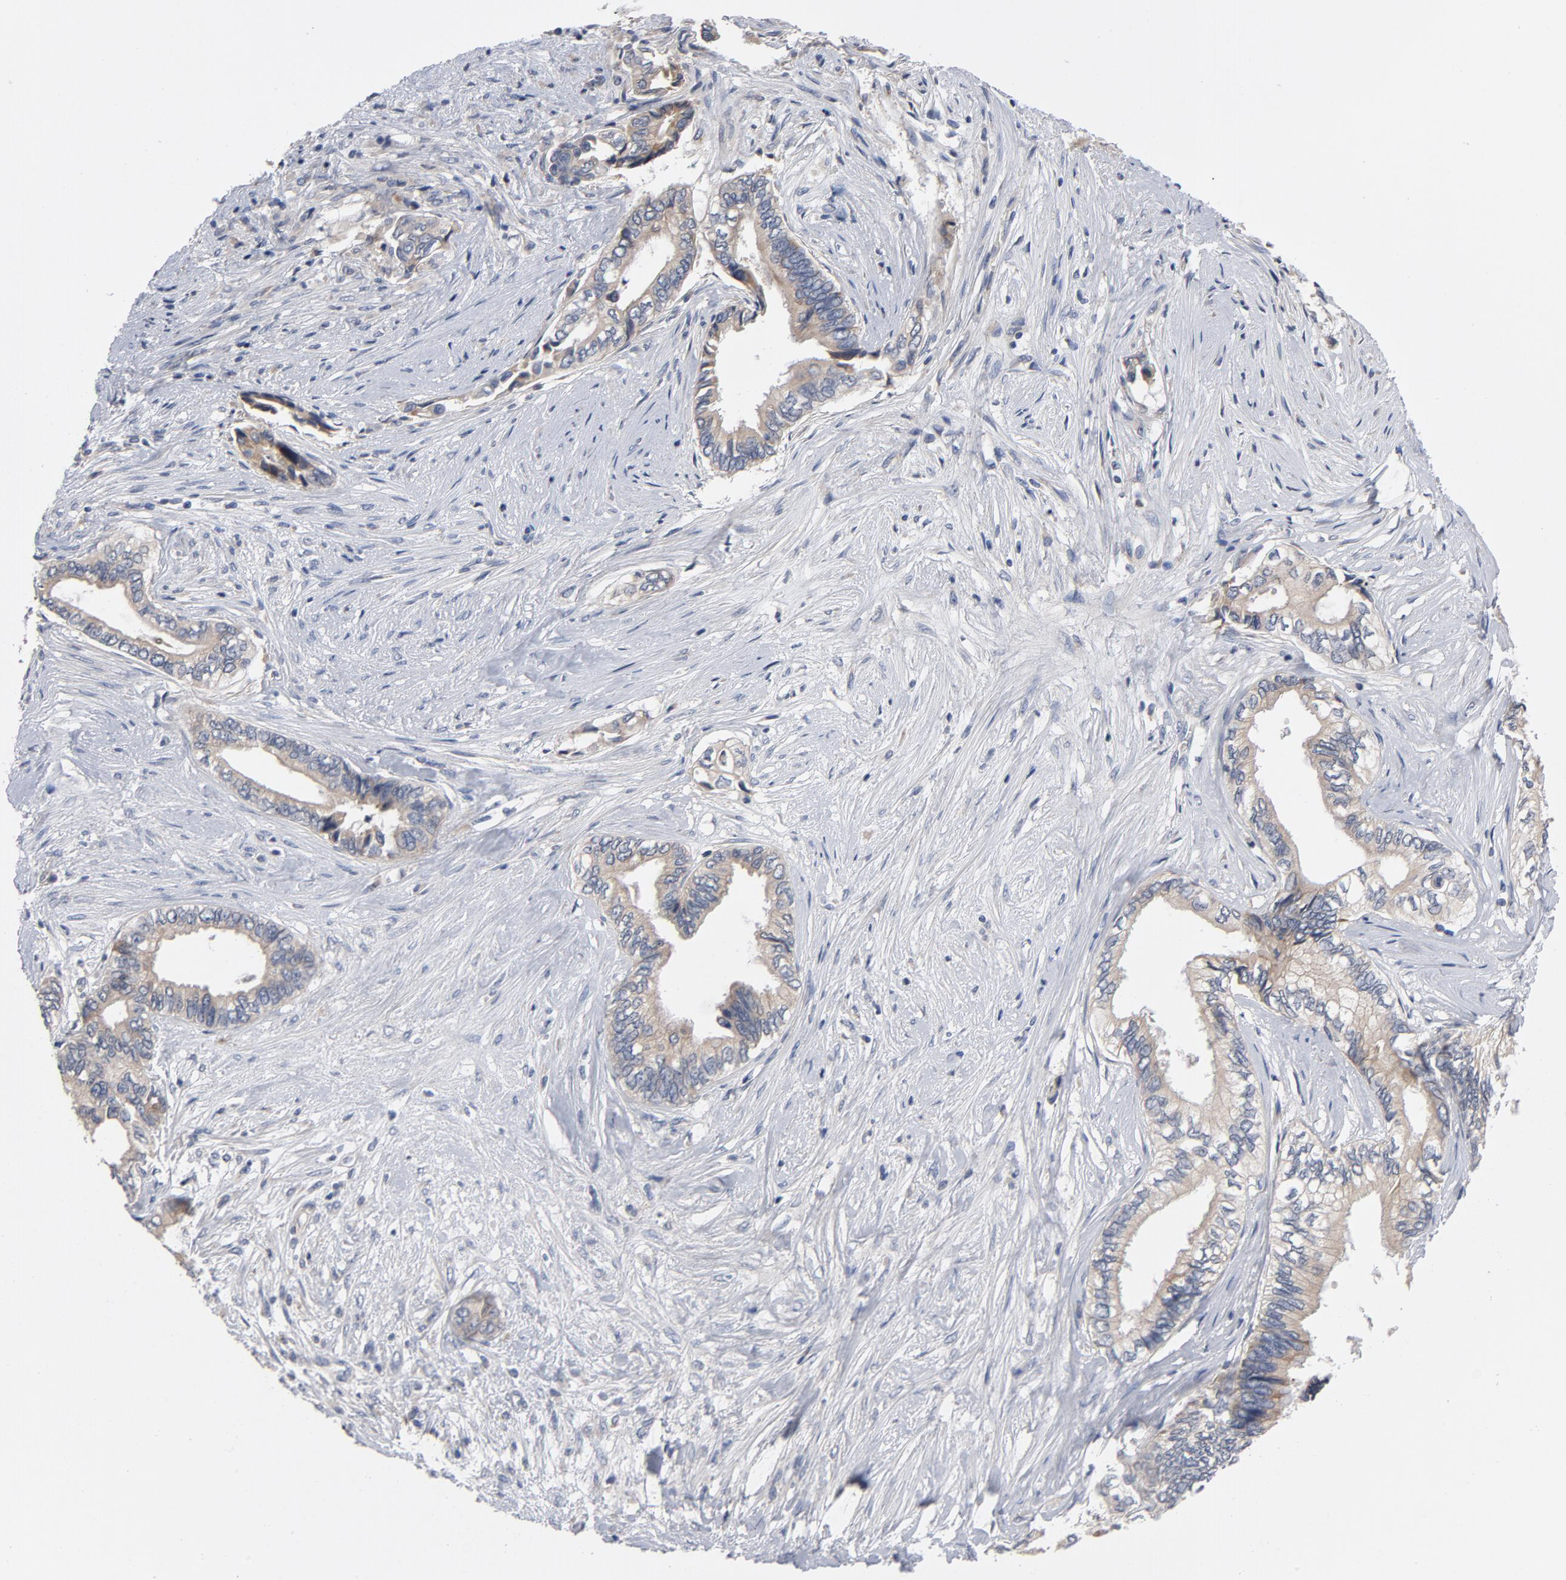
{"staining": {"intensity": "weak", "quantity": ">75%", "location": "cytoplasmic/membranous"}, "tissue": "pancreatic cancer", "cell_type": "Tumor cells", "image_type": "cancer", "snomed": [{"axis": "morphology", "description": "Adenocarcinoma, NOS"}, {"axis": "topography", "description": "Pancreas"}], "caption": "Pancreatic cancer (adenocarcinoma) tissue displays weak cytoplasmic/membranous staining in approximately >75% of tumor cells Immunohistochemistry stains the protein of interest in brown and the nuclei are stained blue.", "gene": "CCDC134", "patient": {"sex": "female", "age": 66}}